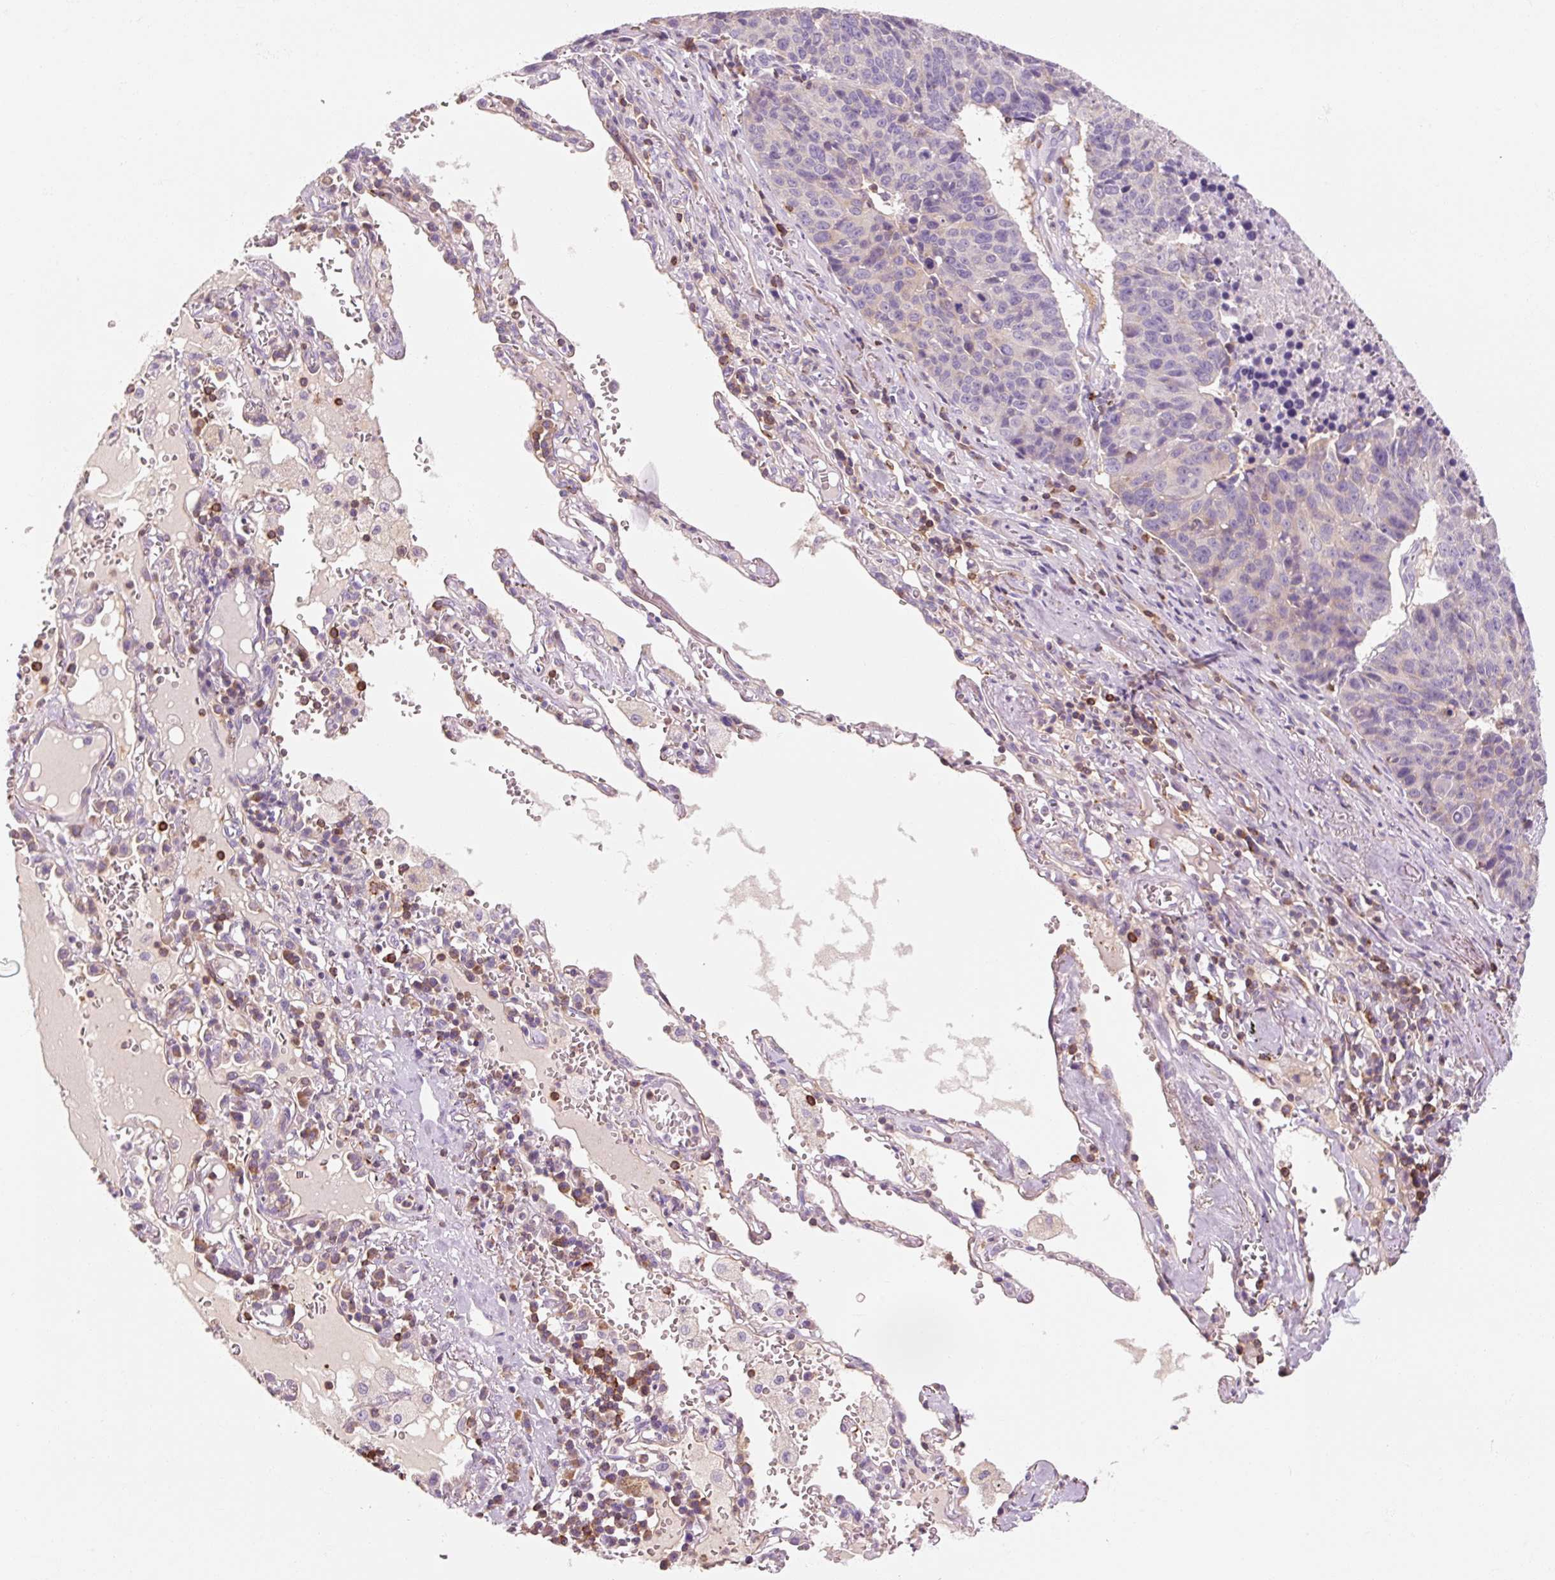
{"staining": {"intensity": "weak", "quantity": "25%-75%", "location": "cytoplasmic/membranous"}, "tissue": "lung cancer", "cell_type": "Tumor cells", "image_type": "cancer", "snomed": [{"axis": "morphology", "description": "Squamous cell carcinoma, NOS"}, {"axis": "topography", "description": "Lung"}], "caption": "Immunohistochemistry (IHC) (DAB (3,3'-diaminobenzidine)) staining of lung cancer reveals weak cytoplasmic/membranous protein positivity in approximately 25%-75% of tumor cells.", "gene": "OR8K1", "patient": {"sex": "female", "age": 66}}